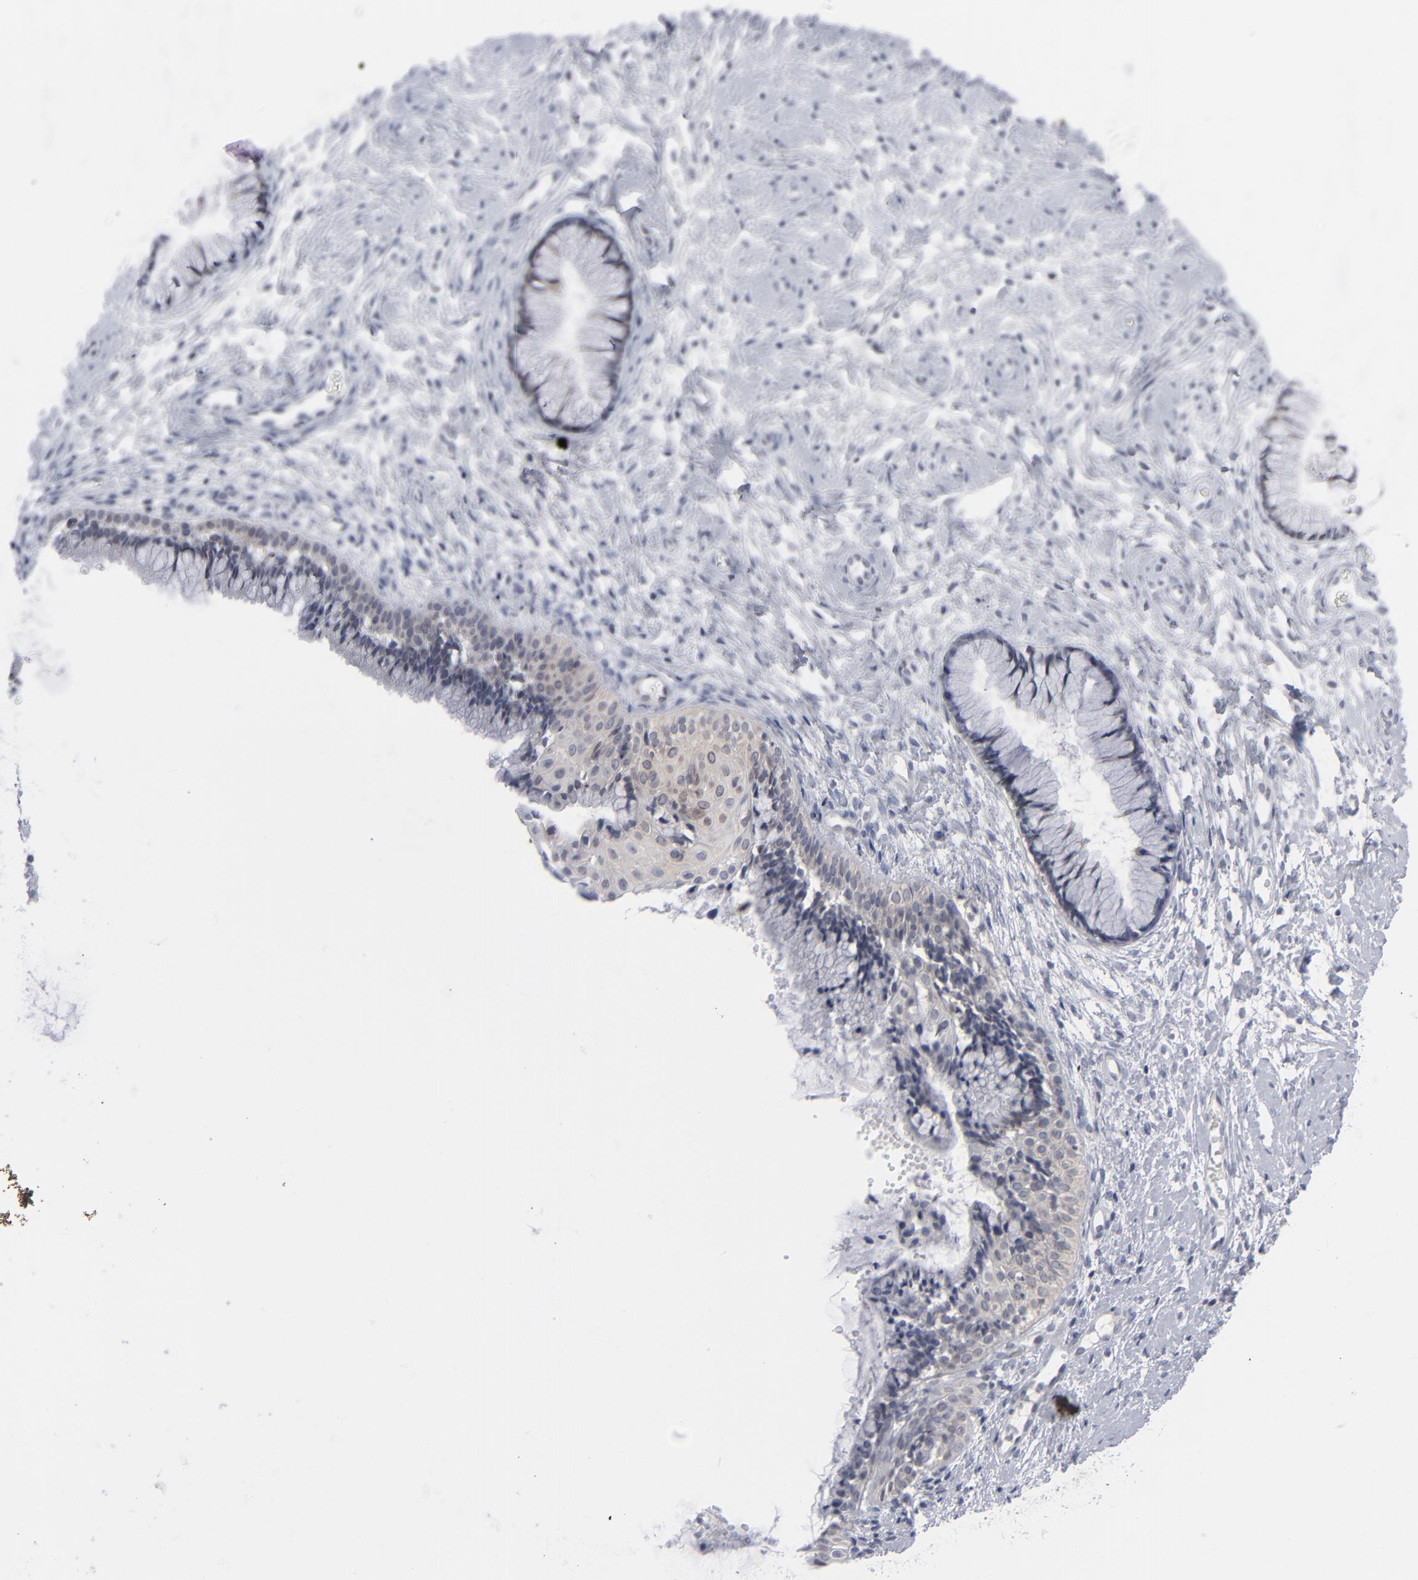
{"staining": {"intensity": "weak", "quantity": "<25%", "location": "cytoplasmic/membranous"}, "tissue": "cervix", "cell_type": "Glandular cells", "image_type": "normal", "snomed": [{"axis": "morphology", "description": "Normal tissue, NOS"}, {"axis": "topography", "description": "Cervix"}], "caption": "DAB immunohistochemical staining of benign human cervix exhibits no significant positivity in glandular cells.", "gene": "NUP88", "patient": {"sex": "female", "age": 46}}